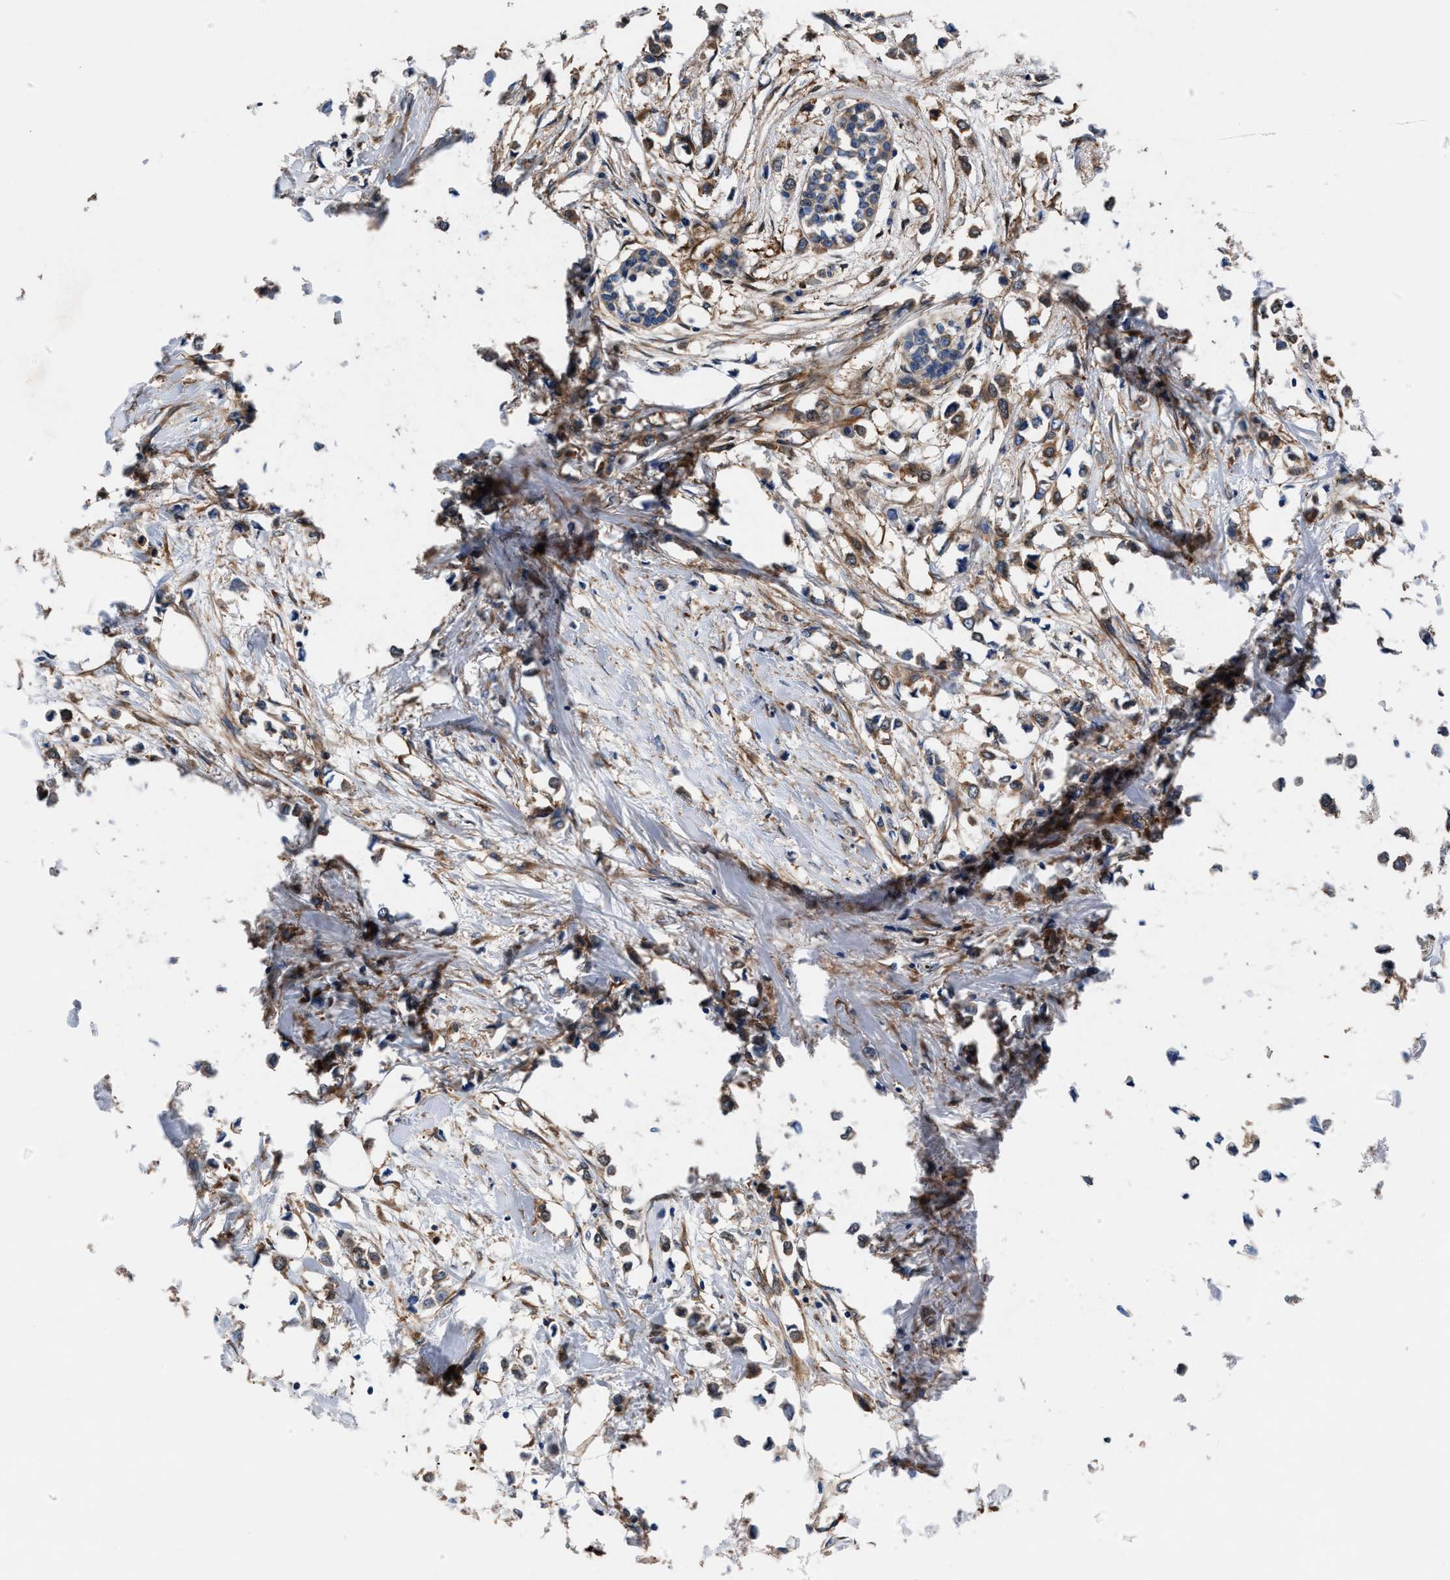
{"staining": {"intensity": "moderate", "quantity": ">75%", "location": "cytoplasmic/membranous"}, "tissue": "breast cancer", "cell_type": "Tumor cells", "image_type": "cancer", "snomed": [{"axis": "morphology", "description": "Lobular carcinoma"}, {"axis": "topography", "description": "Breast"}], "caption": "Protein expression analysis of human breast cancer reveals moderate cytoplasmic/membranous staining in approximately >75% of tumor cells.", "gene": "SH3GL1", "patient": {"sex": "female", "age": 51}}